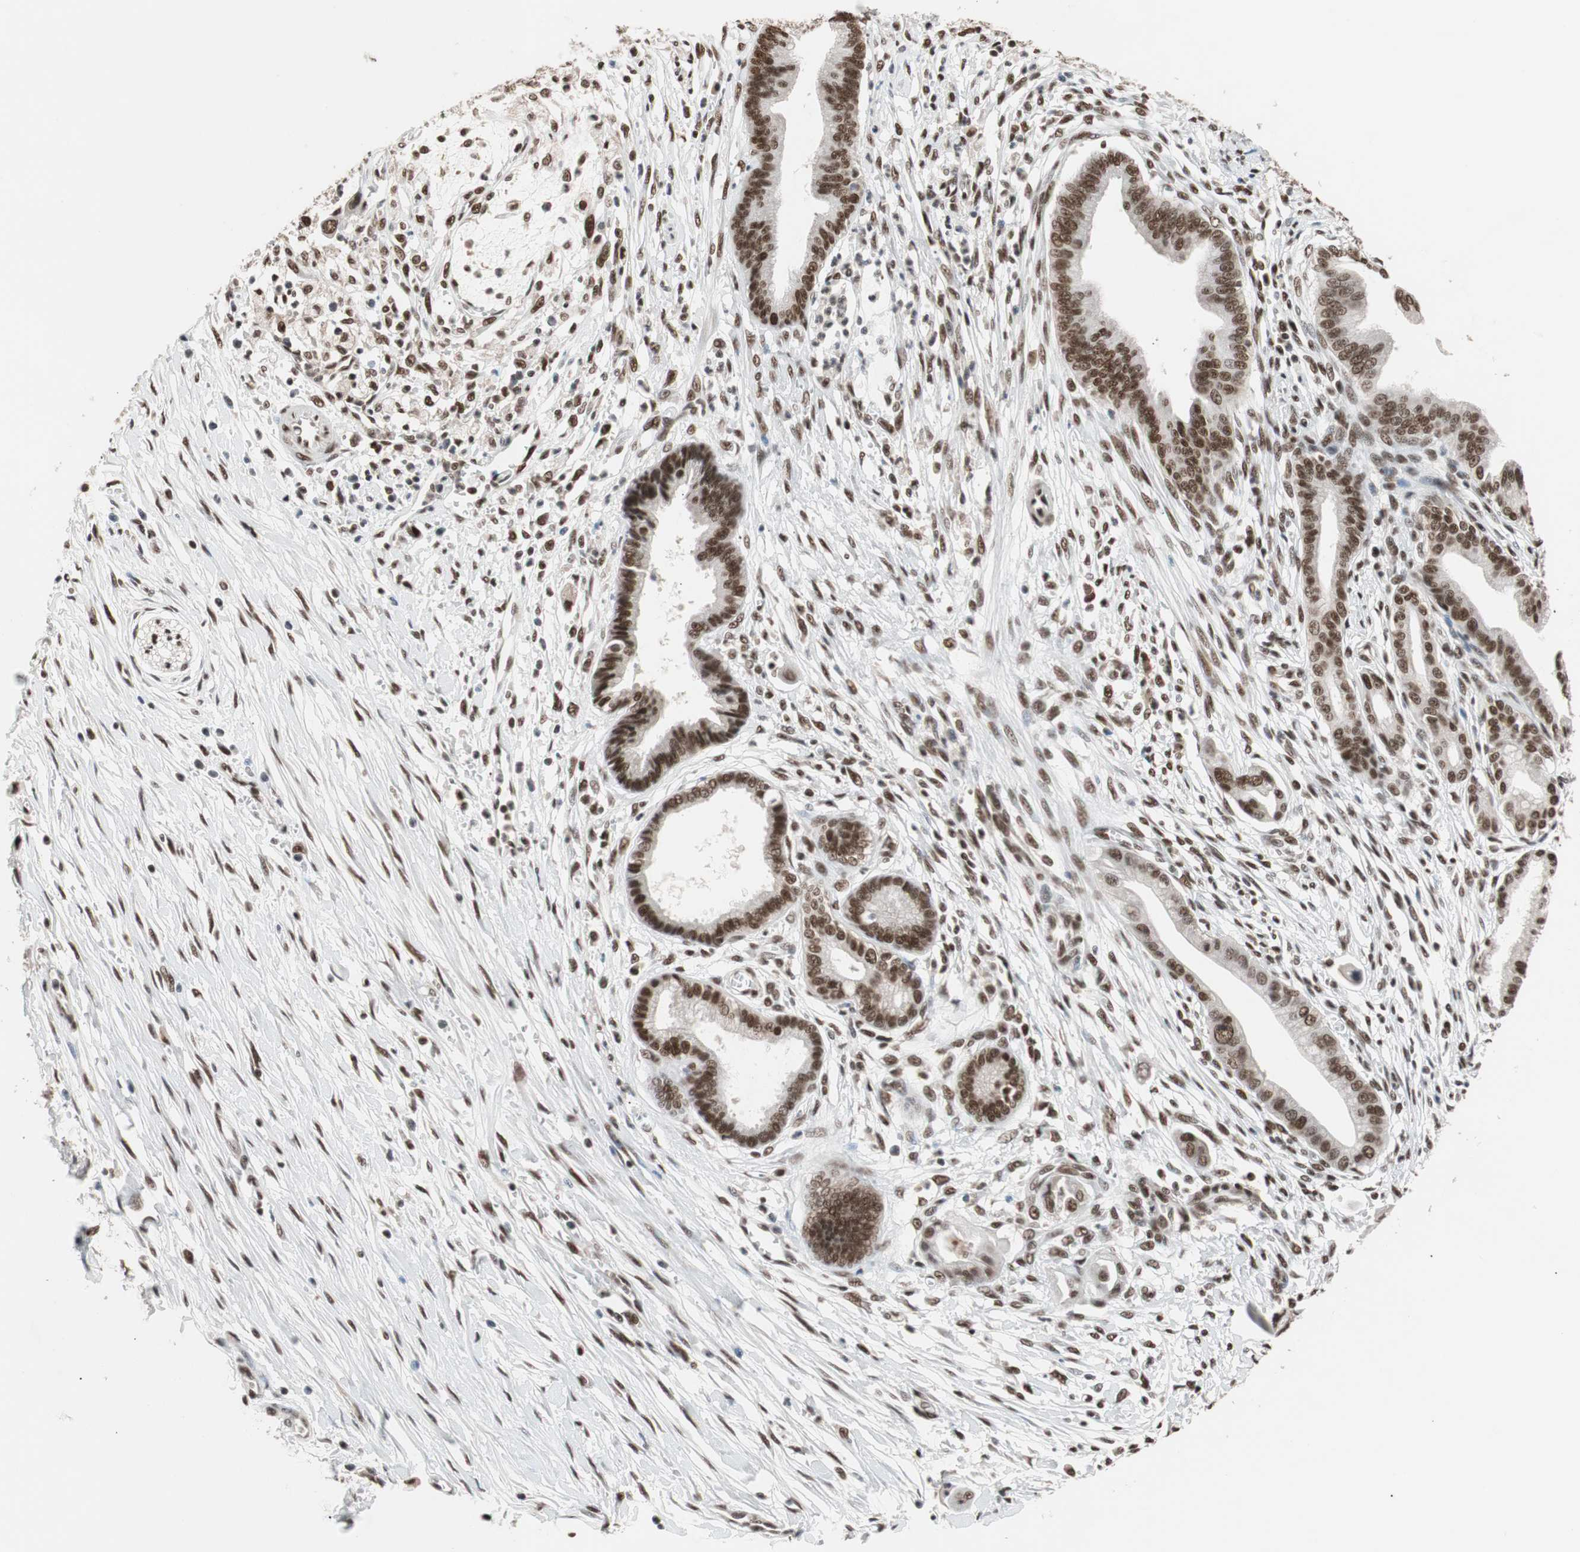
{"staining": {"intensity": "strong", "quantity": ">75%", "location": "nuclear"}, "tissue": "pancreatic cancer", "cell_type": "Tumor cells", "image_type": "cancer", "snomed": [{"axis": "morphology", "description": "Adenocarcinoma, NOS"}, {"axis": "topography", "description": "Pancreas"}], "caption": "Pancreatic cancer (adenocarcinoma) tissue demonstrates strong nuclear staining in approximately >75% of tumor cells", "gene": "CHAMP1", "patient": {"sex": "male", "age": 59}}